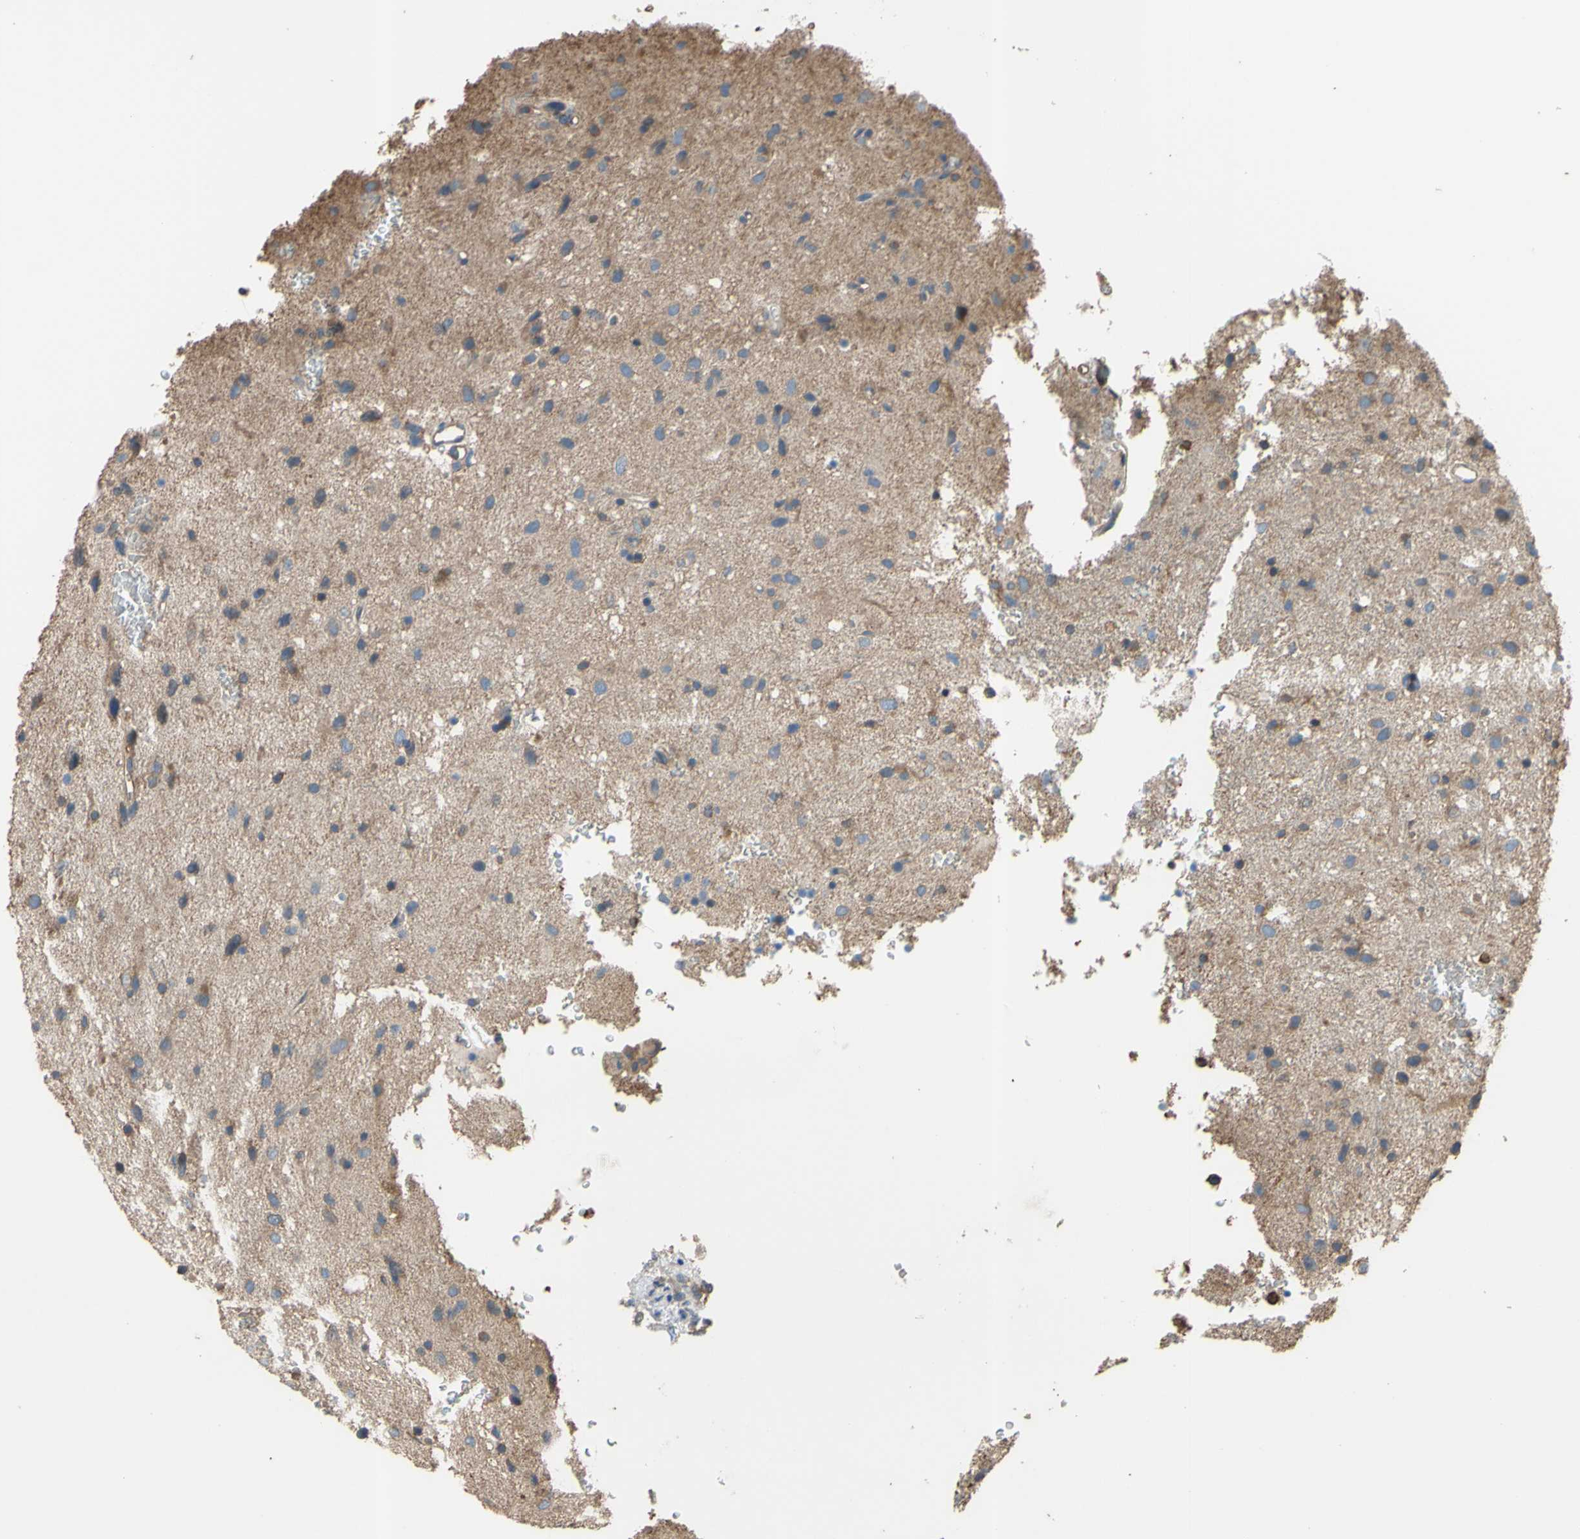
{"staining": {"intensity": "weak", "quantity": "25%-75%", "location": "cytoplasmic/membranous"}, "tissue": "glioma", "cell_type": "Tumor cells", "image_type": "cancer", "snomed": [{"axis": "morphology", "description": "Glioma, malignant, Low grade"}, {"axis": "topography", "description": "Brain"}], "caption": "Tumor cells show low levels of weak cytoplasmic/membranous expression in approximately 25%-75% of cells in human malignant glioma (low-grade). (Brightfield microscopy of DAB IHC at high magnification).", "gene": "CTTN", "patient": {"sex": "male", "age": 77}}